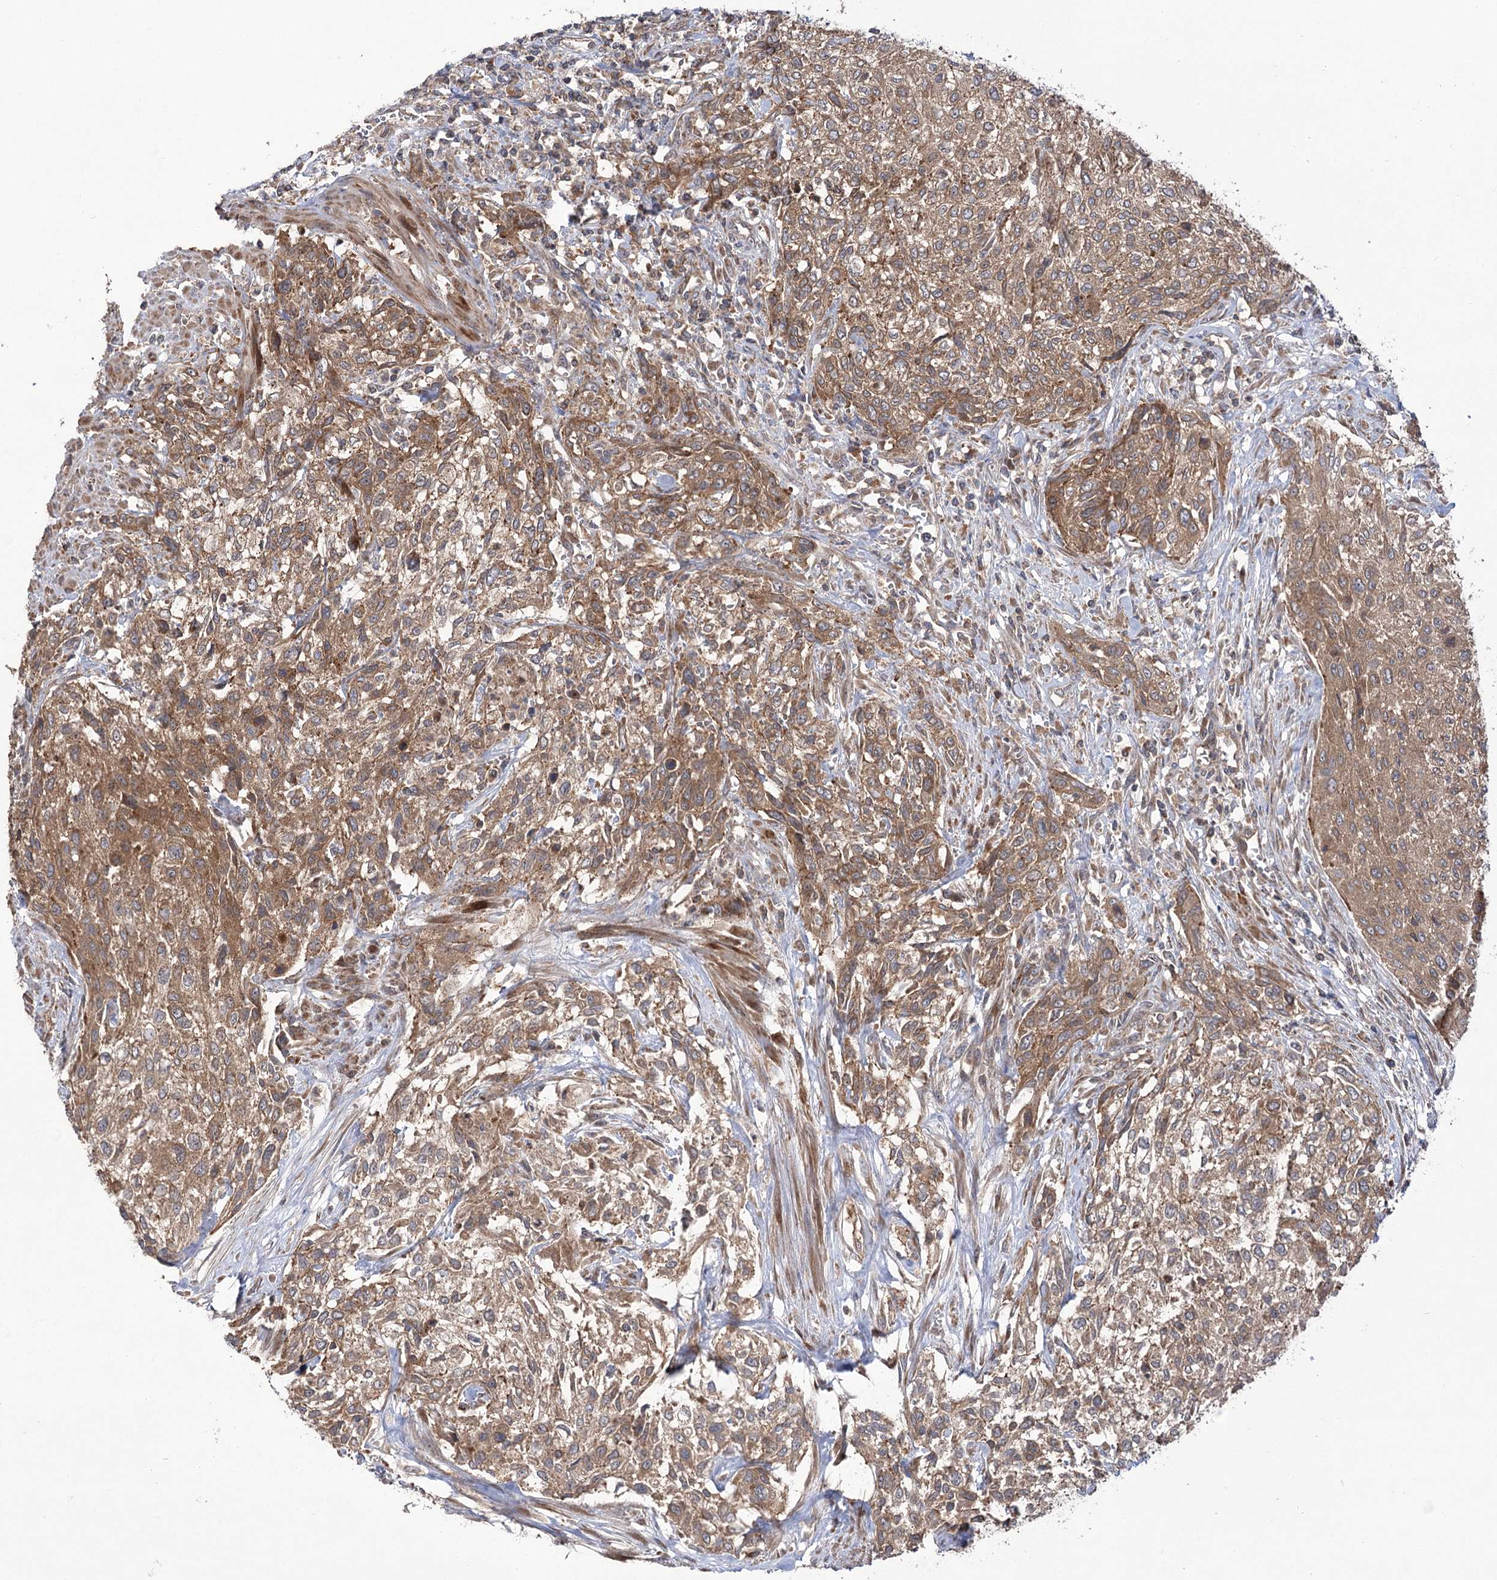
{"staining": {"intensity": "moderate", "quantity": ">75%", "location": "cytoplasmic/membranous"}, "tissue": "urothelial cancer", "cell_type": "Tumor cells", "image_type": "cancer", "snomed": [{"axis": "morphology", "description": "Normal tissue, NOS"}, {"axis": "morphology", "description": "Urothelial carcinoma, NOS"}, {"axis": "topography", "description": "Urinary bladder"}, {"axis": "topography", "description": "Peripheral nerve tissue"}], "caption": "Brown immunohistochemical staining in human urothelial cancer shows moderate cytoplasmic/membranous positivity in about >75% of tumor cells.", "gene": "VPS37B", "patient": {"sex": "male", "age": 35}}